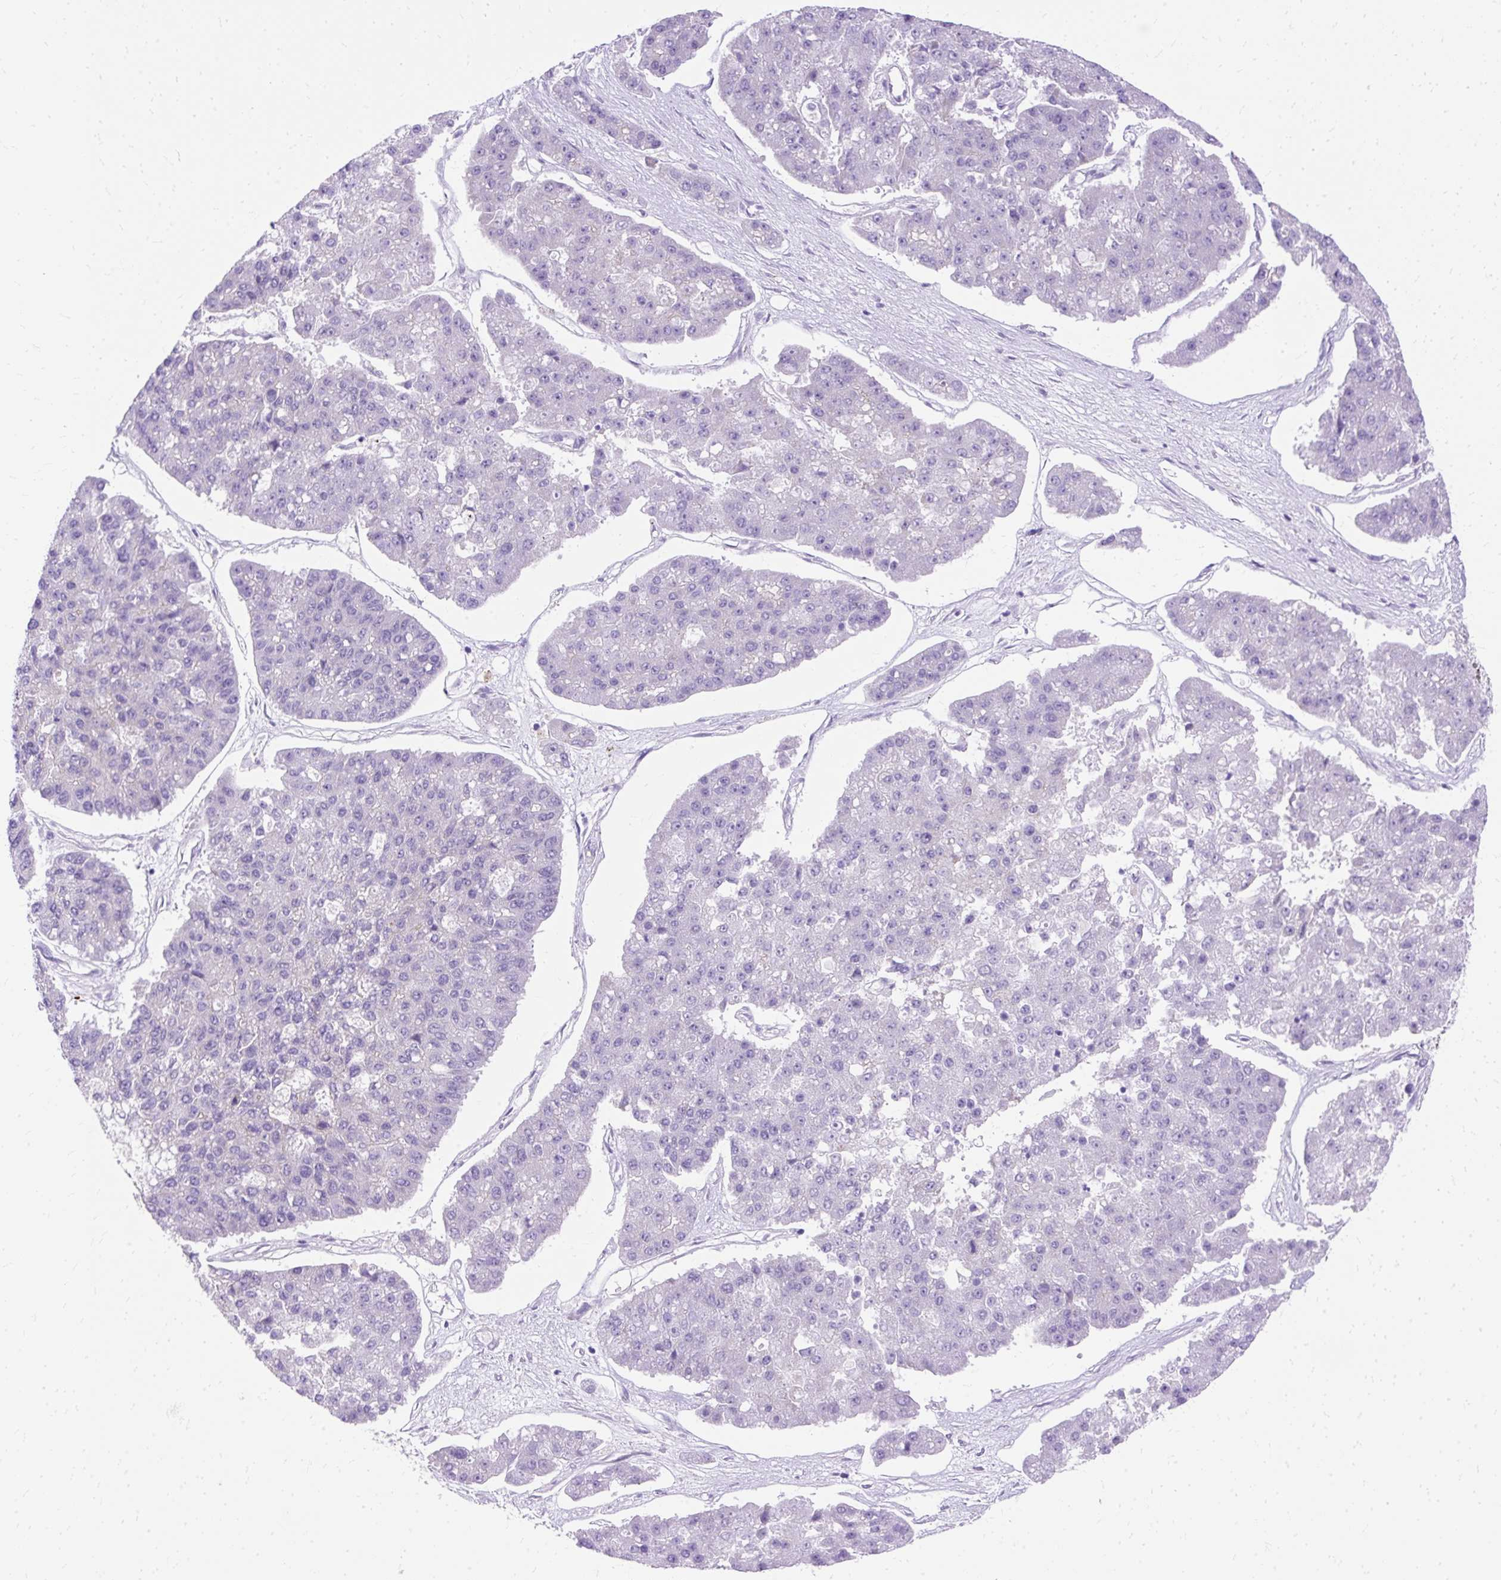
{"staining": {"intensity": "negative", "quantity": "none", "location": "none"}, "tissue": "pancreatic cancer", "cell_type": "Tumor cells", "image_type": "cancer", "snomed": [{"axis": "morphology", "description": "Adenocarcinoma, NOS"}, {"axis": "topography", "description": "Pancreas"}], "caption": "Immunohistochemistry of pancreatic adenocarcinoma exhibits no expression in tumor cells. The staining was performed using DAB (3,3'-diaminobenzidine) to visualize the protein expression in brown, while the nuclei were stained in blue with hematoxylin (Magnification: 20x).", "gene": "MYO6", "patient": {"sex": "male", "age": 50}}